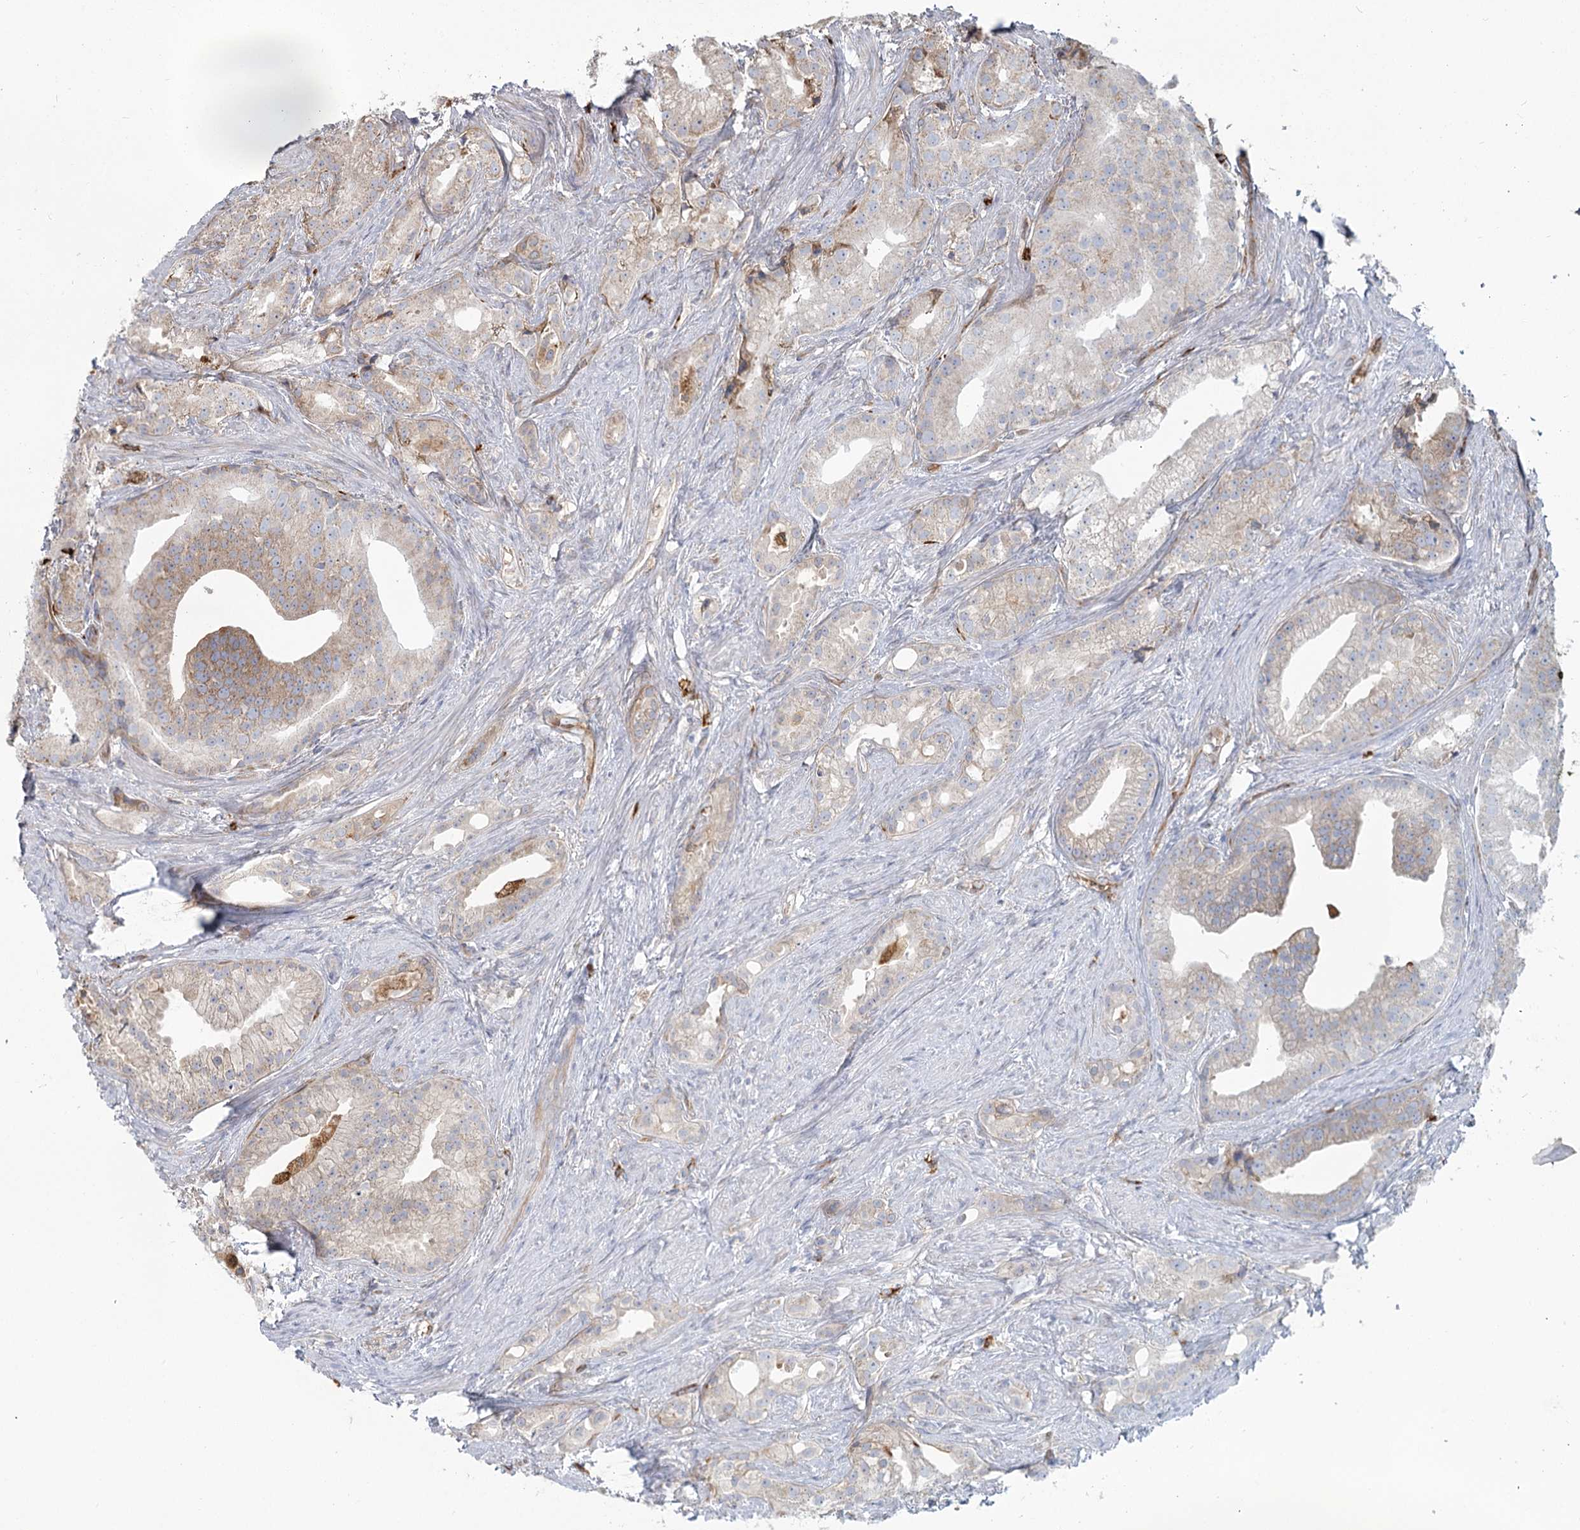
{"staining": {"intensity": "moderate", "quantity": "<25%", "location": "cytoplasmic/membranous"}, "tissue": "prostate cancer", "cell_type": "Tumor cells", "image_type": "cancer", "snomed": [{"axis": "morphology", "description": "Adenocarcinoma, Low grade"}, {"axis": "topography", "description": "Prostate"}], "caption": "Human prostate cancer (adenocarcinoma (low-grade)) stained for a protein (brown) exhibits moderate cytoplasmic/membranous positive positivity in about <25% of tumor cells.", "gene": "HARS2", "patient": {"sex": "male", "age": 71}}